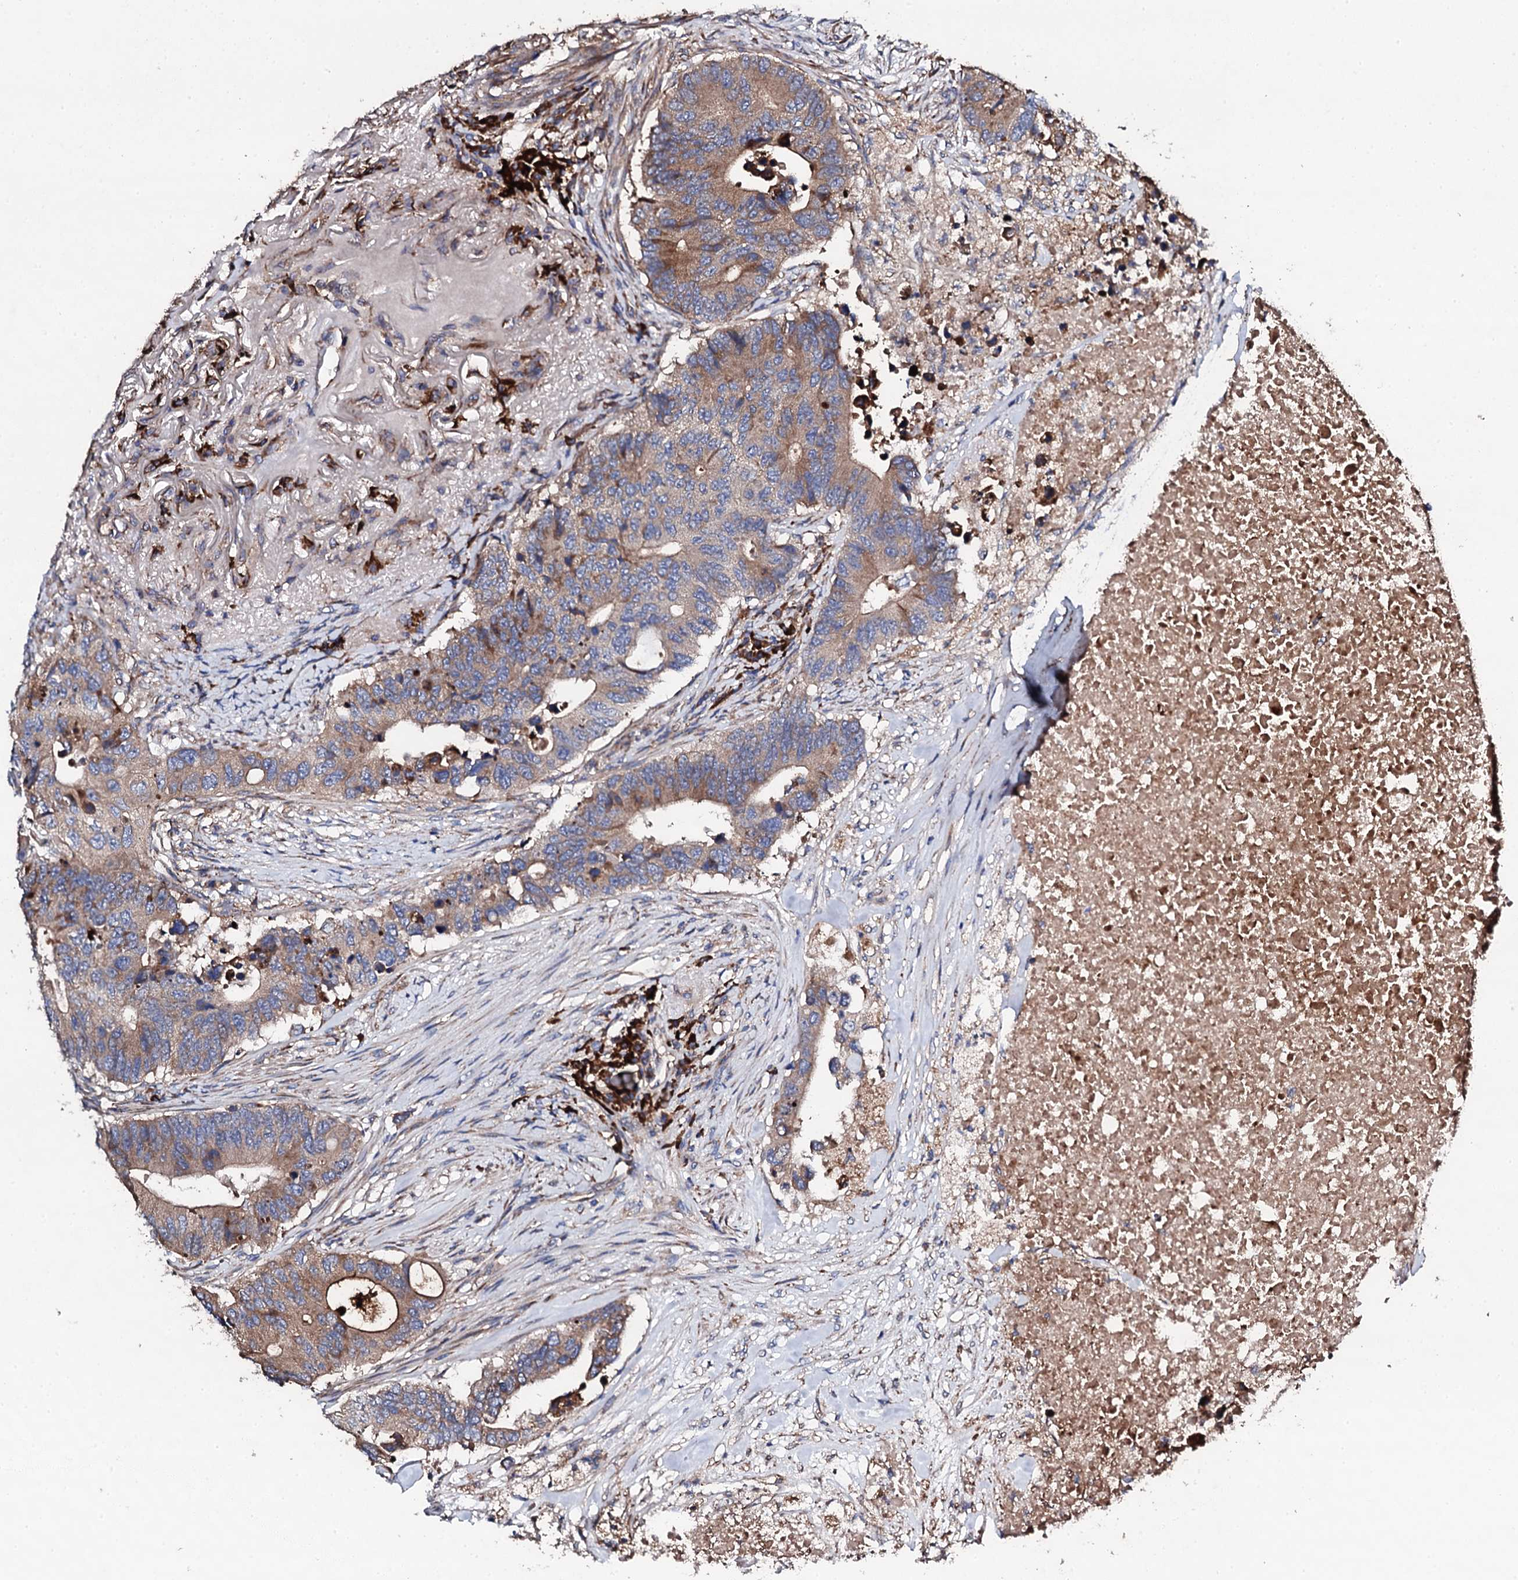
{"staining": {"intensity": "moderate", "quantity": "25%-75%", "location": "cytoplasmic/membranous"}, "tissue": "colorectal cancer", "cell_type": "Tumor cells", "image_type": "cancer", "snomed": [{"axis": "morphology", "description": "Adenocarcinoma, NOS"}, {"axis": "topography", "description": "Colon"}], "caption": "Approximately 25%-75% of tumor cells in colorectal cancer (adenocarcinoma) display moderate cytoplasmic/membranous protein positivity as visualized by brown immunohistochemical staining.", "gene": "LIPT2", "patient": {"sex": "male", "age": 71}}